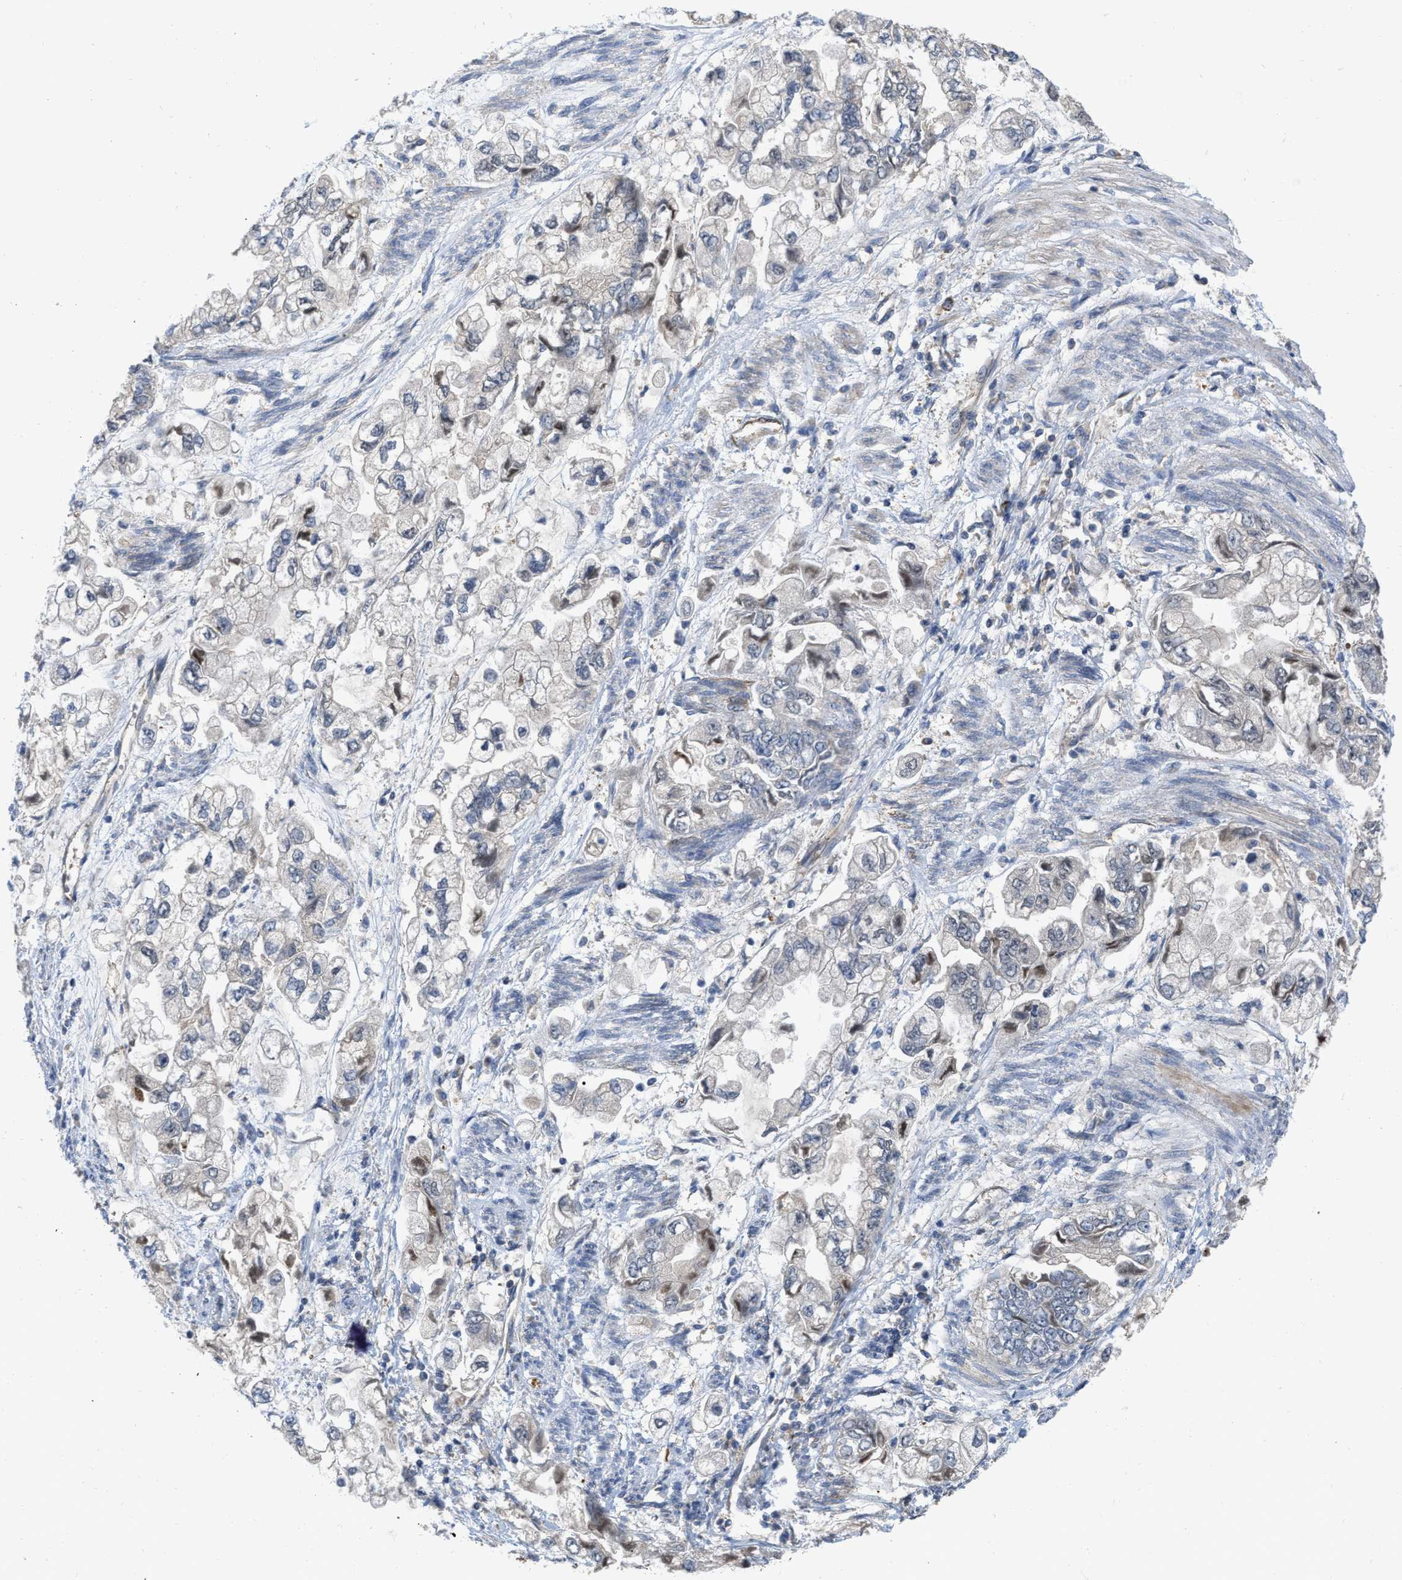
{"staining": {"intensity": "negative", "quantity": "none", "location": "none"}, "tissue": "stomach cancer", "cell_type": "Tumor cells", "image_type": "cancer", "snomed": [{"axis": "morphology", "description": "Normal tissue, NOS"}, {"axis": "morphology", "description": "Adenocarcinoma, NOS"}, {"axis": "topography", "description": "Stomach"}], "caption": "This image is of stomach cancer (adenocarcinoma) stained with immunohistochemistry (IHC) to label a protein in brown with the nuclei are counter-stained blue. There is no positivity in tumor cells. (DAB (3,3'-diaminobenzidine) immunohistochemistry with hematoxylin counter stain).", "gene": "NAPEPLD", "patient": {"sex": "male", "age": 62}}